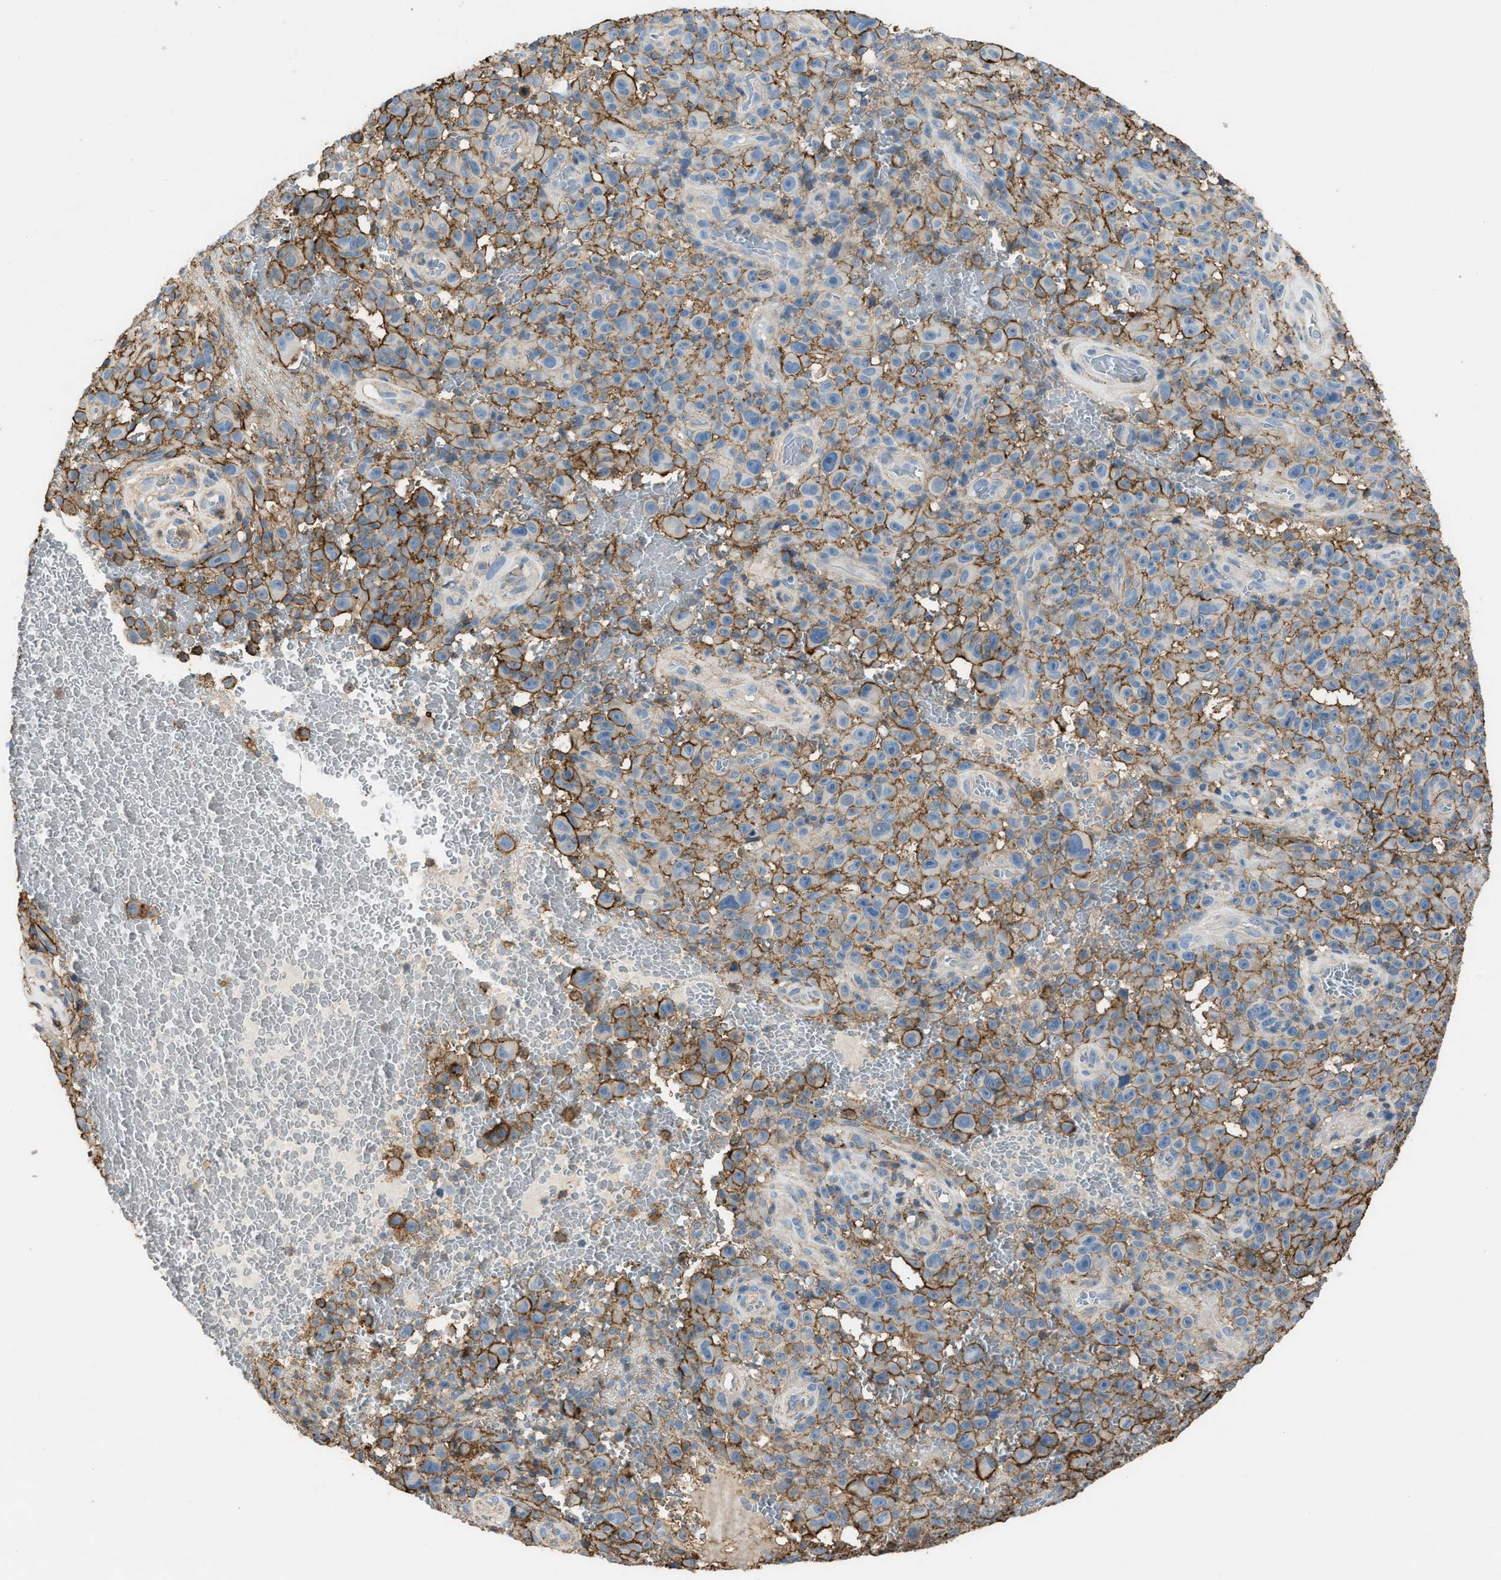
{"staining": {"intensity": "strong", "quantity": ">75%", "location": "cytoplasmic/membranous"}, "tissue": "melanoma", "cell_type": "Tumor cells", "image_type": "cancer", "snomed": [{"axis": "morphology", "description": "Malignant melanoma, NOS"}, {"axis": "topography", "description": "Skin"}], "caption": "IHC photomicrograph of neoplastic tissue: melanoma stained using immunohistochemistry (IHC) shows high levels of strong protein expression localized specifically in the cytoplasmic/membranous of tumor cells, appearing as a cytoplasmic/membranous brown color.", "gene": "OR51E1", "patient": {"sex": "female", "age": 82}}